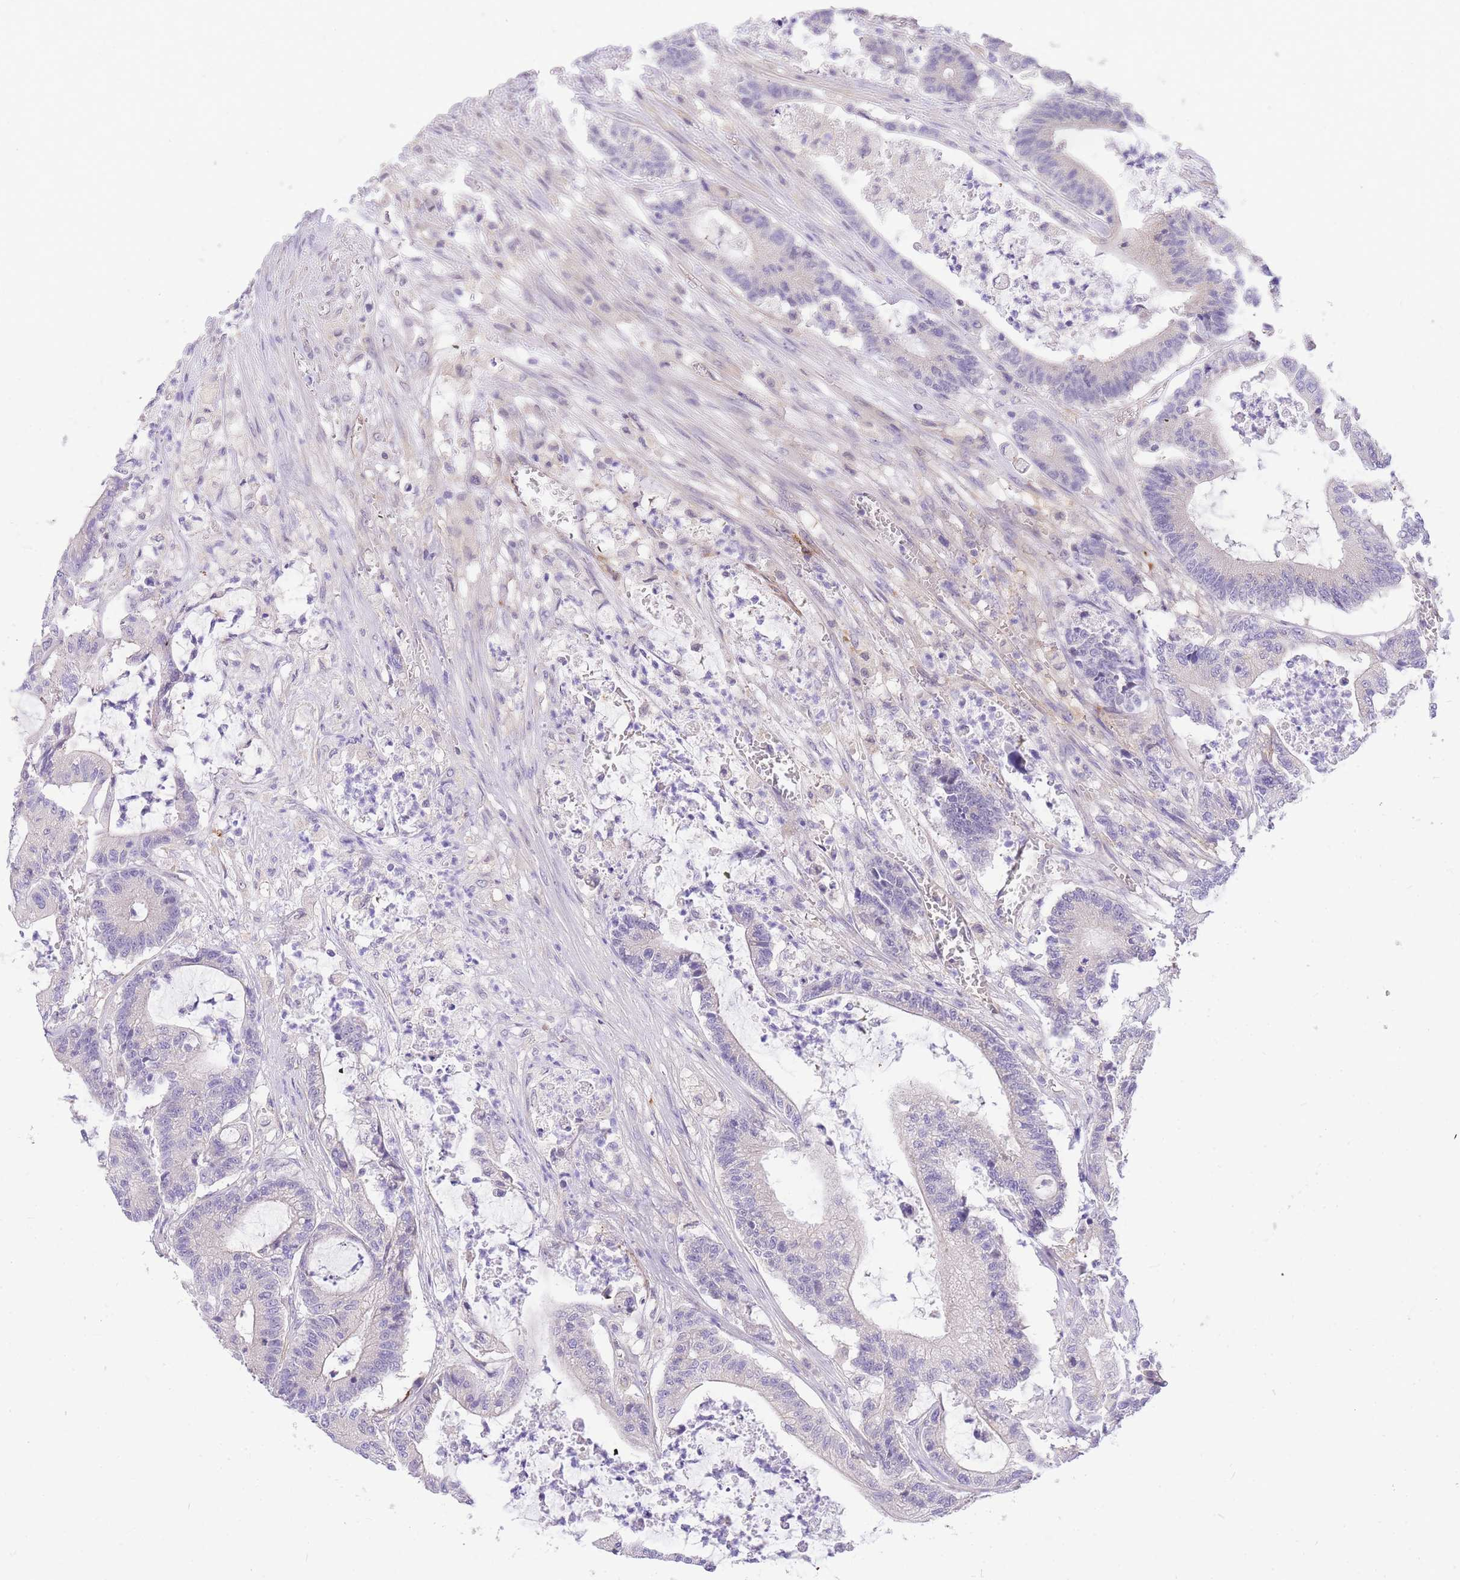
{"staining": {"intensity": "negative", "quantity": "none", "location": "none"}, "tissue": "colorectal cancer", "cell_type": "Tumor cells", "image_type": "cancer", "snomed": [{"axis": "morphology", "description": "Adenocarcinoma, NOS"}, {"axis": "topography", "description": "Colon"}], "caption": "Immunohistochemistry (IHC) histopathology image of human colorectal cancer stained for a protein (brown), which displays no staining in tumor cells.", "gene": "S100PBP", "patient": {"sex": "female", "age": 84}}